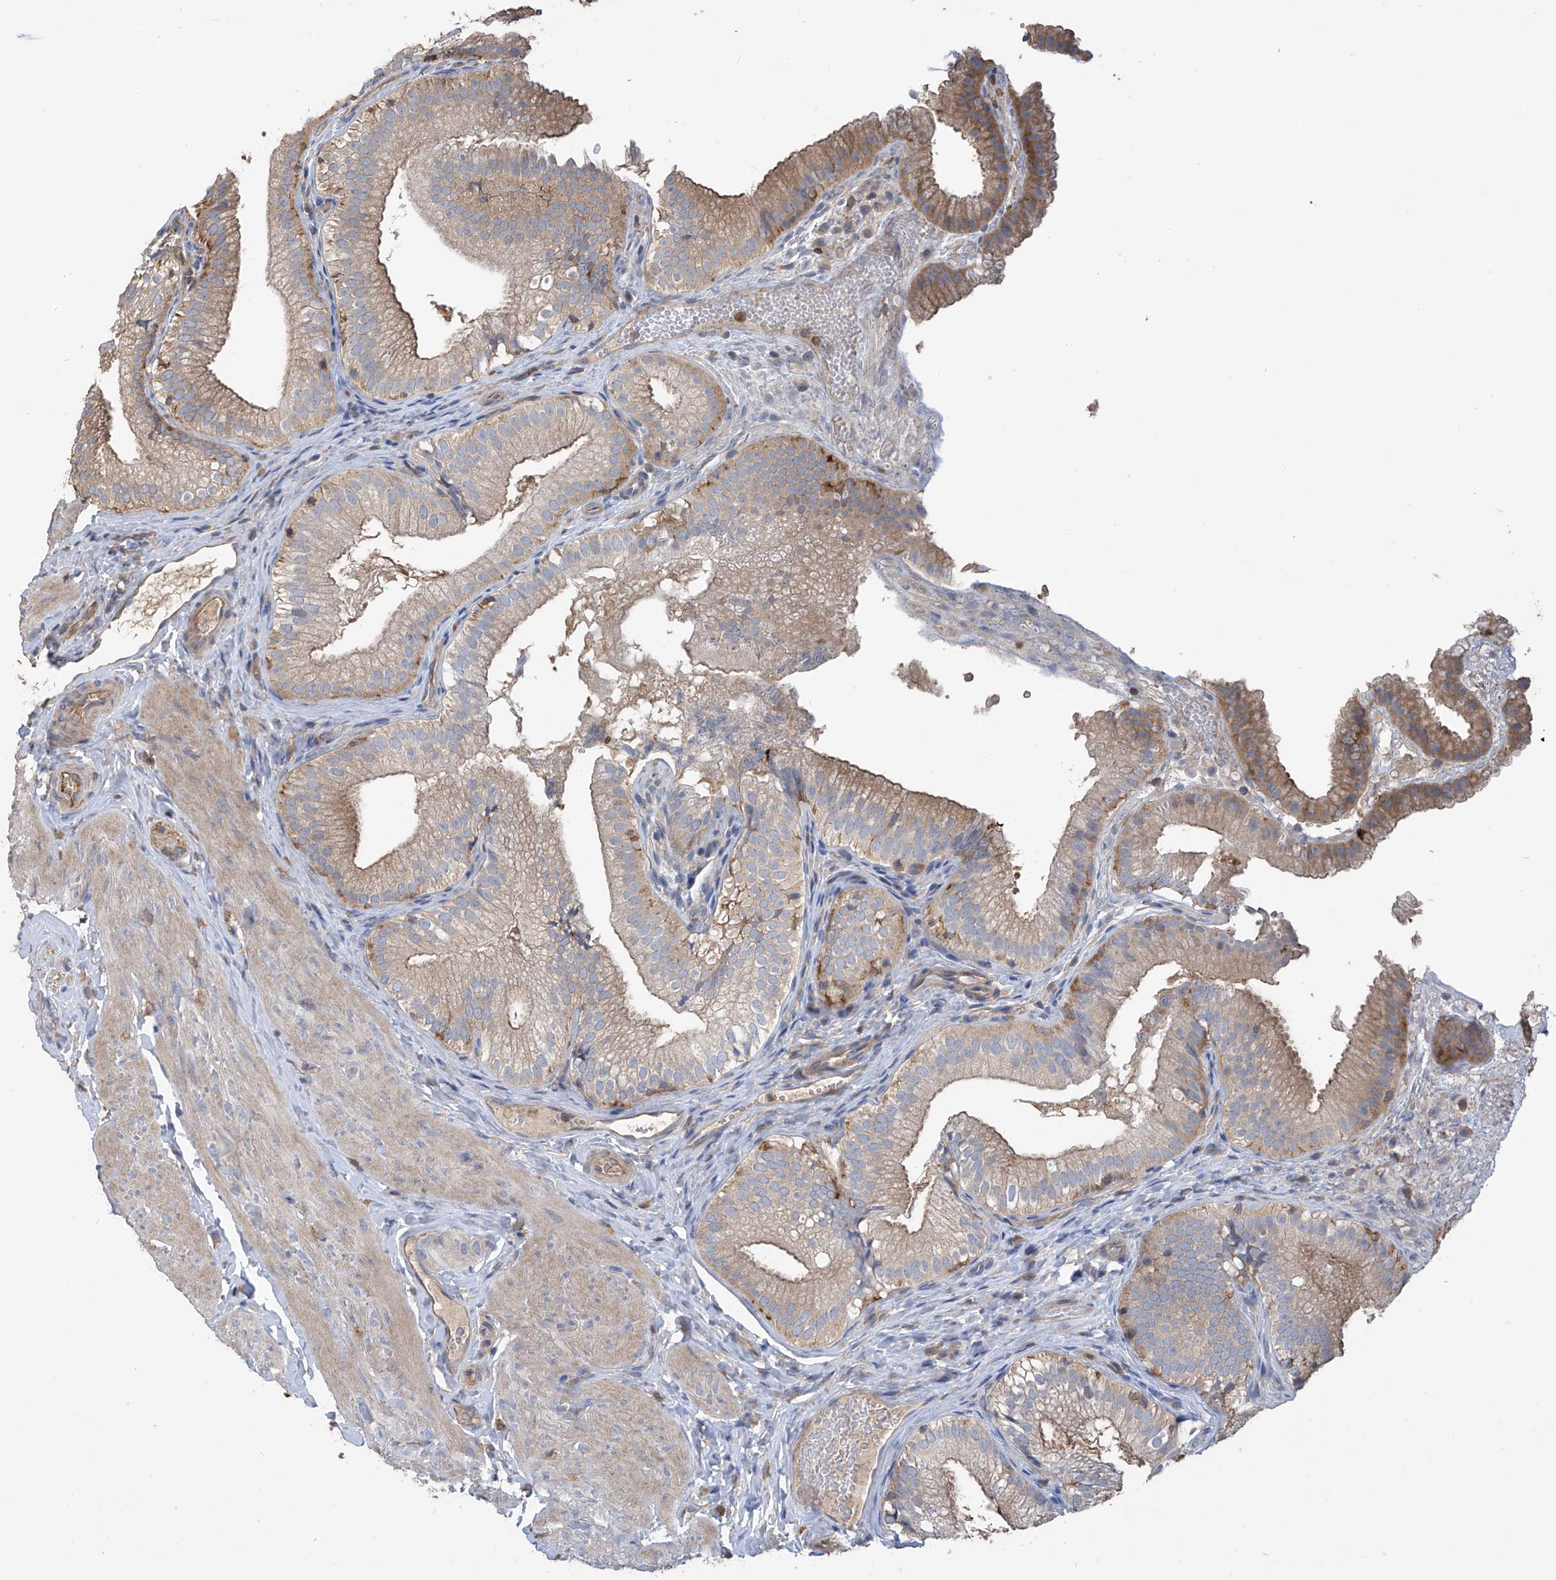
{"staining": {"intensity": "moderate", "quantity": "25%-75%", "location": "cytoplasmic/membranous"}, "tissue": "gallbladder", "cell_type": "Glandular cells", "image_type": "normal", "snomed": [{"axis": "morphology", "description": "Normal tissue, NOS"}, {"axis": "topography", "description": "Gallbladder"}], "caption": "Protein analysis of normal gallbladder demonstrates moderate cytoplasmic/membranous staining in about 25%-75% of glandular cells.", "gene": "PHACTR4", "patient": {"sex": "female", "age": 30}}